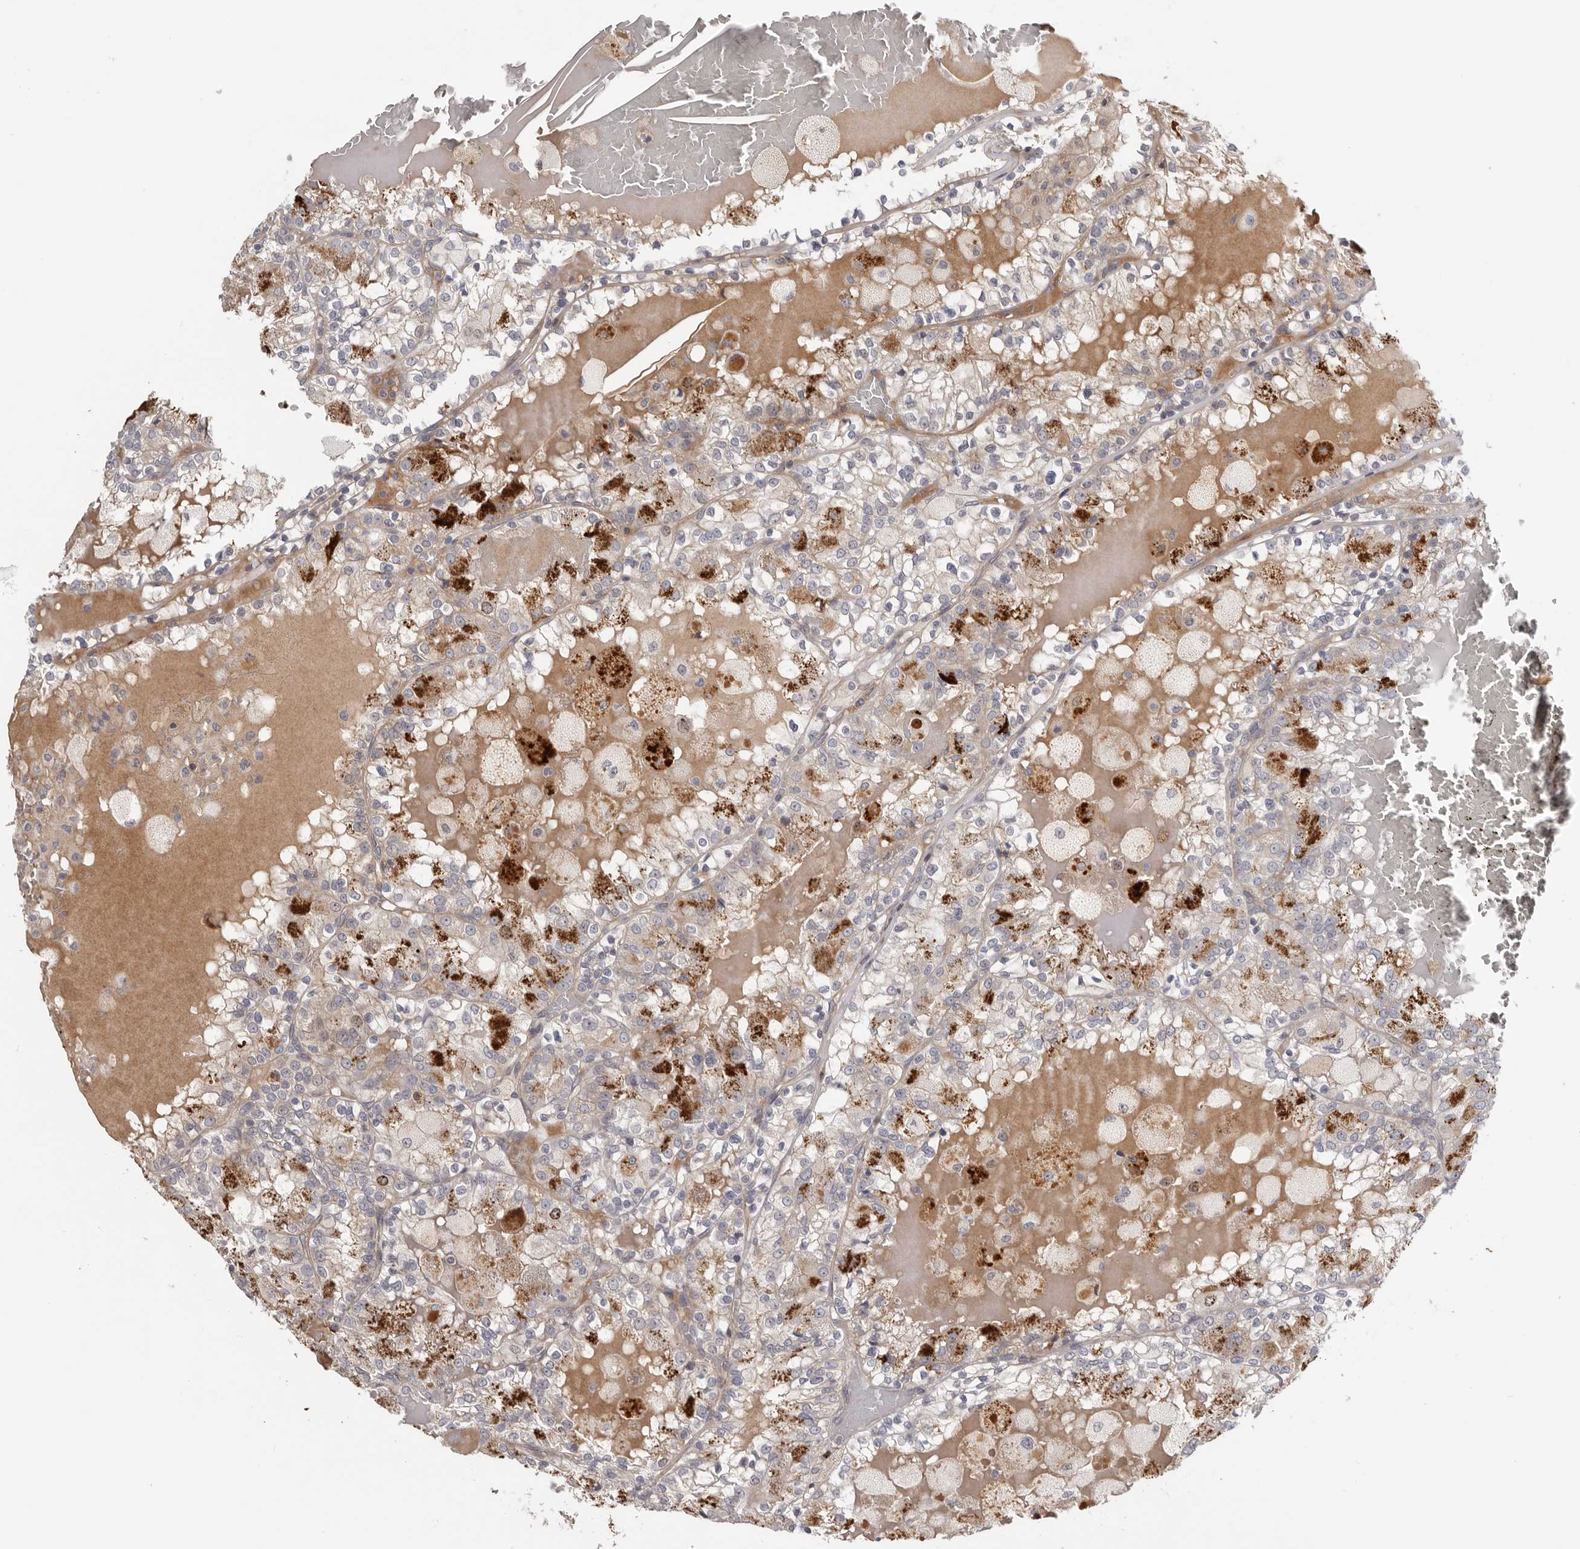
{"staining": {"intensity": "moderate", "quantity": "25%-75%", "location": "cytoplasmic/membranous"}, "tissue": "renal cancer", "cell_type": "Tumor cells", "image_type": "cancer", "snomed": [{"axis": "morphology", "description": "Adenocarcinoma, NOS"}, {"axis": "topography", "description": "Kidney"}], "caption": "IHC (DAB (3,3'-diaminobenzidine)) staining of adenocarcinoma (renal) displays moderate cytoplasmic/membranous protein positivity in about 25%-75% of tumor cells.", "gene": "CDCA8", "patient": {"sex": "female", "age": 56}}